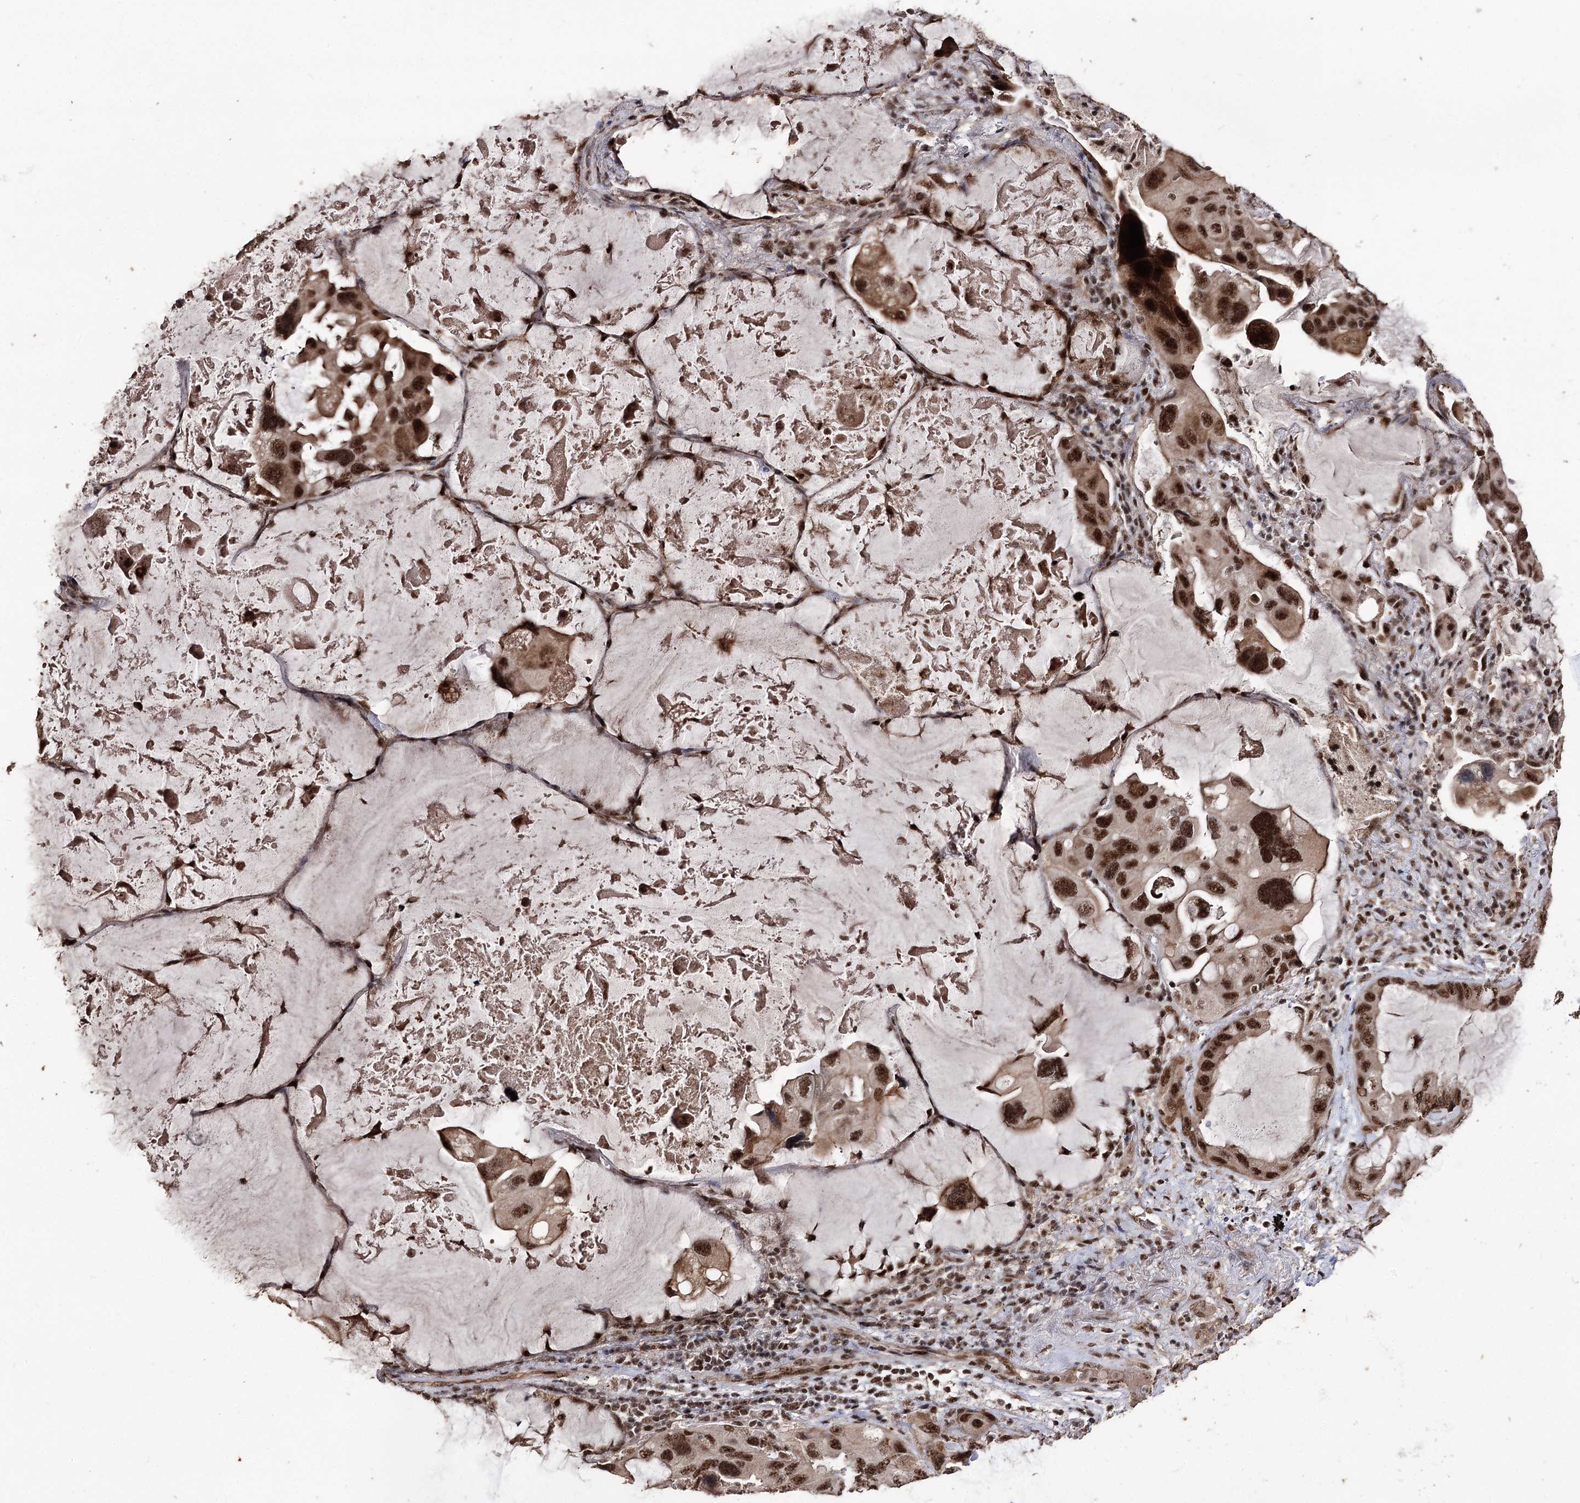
{"staining": {"intensity": "strong", "quantity": ">75%", "location": "nuclear"}, "tissue": "lung cancer", "cell_type": "Tumor cells", "image_type": "cancer", "snomed": [{"axis": "morphology", "description": "Squamous cell carcinoma, NOS"}, {"axis": "topography", "description": "Lung"}], "caption": "This image displays IHC staining of human lung cancer (squamous cell carcinoma), with high strong nuclear expression in approximately >75% of tumor cells.", "gene": "U2SURP", "patient": {"sex": "female", "age": 73}}